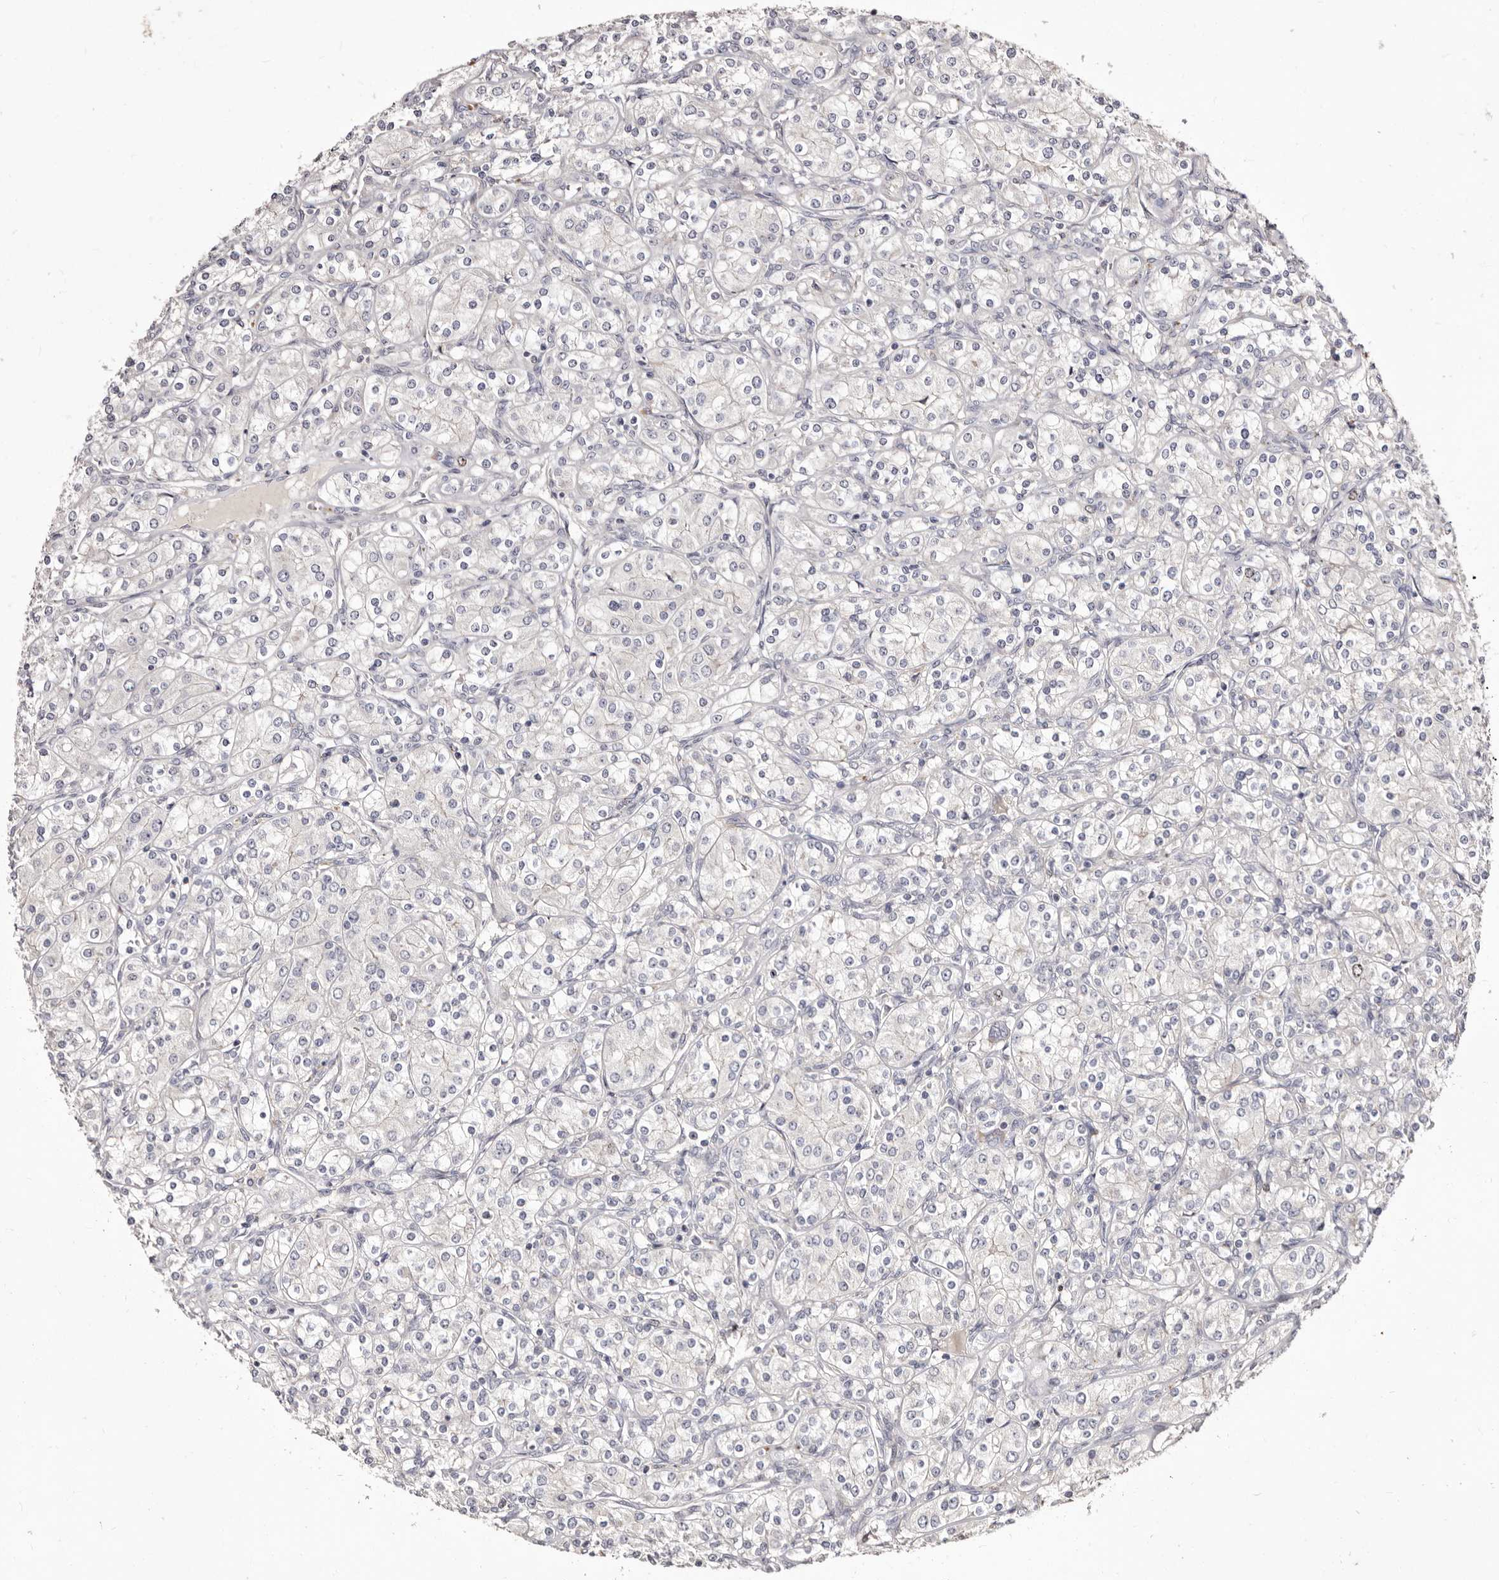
{"staining": {"intensity": "negative", "quantity": "none", "location": "none"}, "tissue": "renal cancer", "cell_type": "Tumor cells", "image_type": "cancer", "snomed": [{"axis": "morphology", "description": "Adenocarcinoma, NOS"}, {"axis": "topography", "description": "Kidney"}], "caption": "High power microscopy image of an immunohistochemistry (IHC) photomicrograph of renal cancer, revealing no significant expression in tumor cells. (DAB IHC with hematoxylin counter stain).", "gene": "CDCA8", "patient": {"sex": "male", "age": 77}}